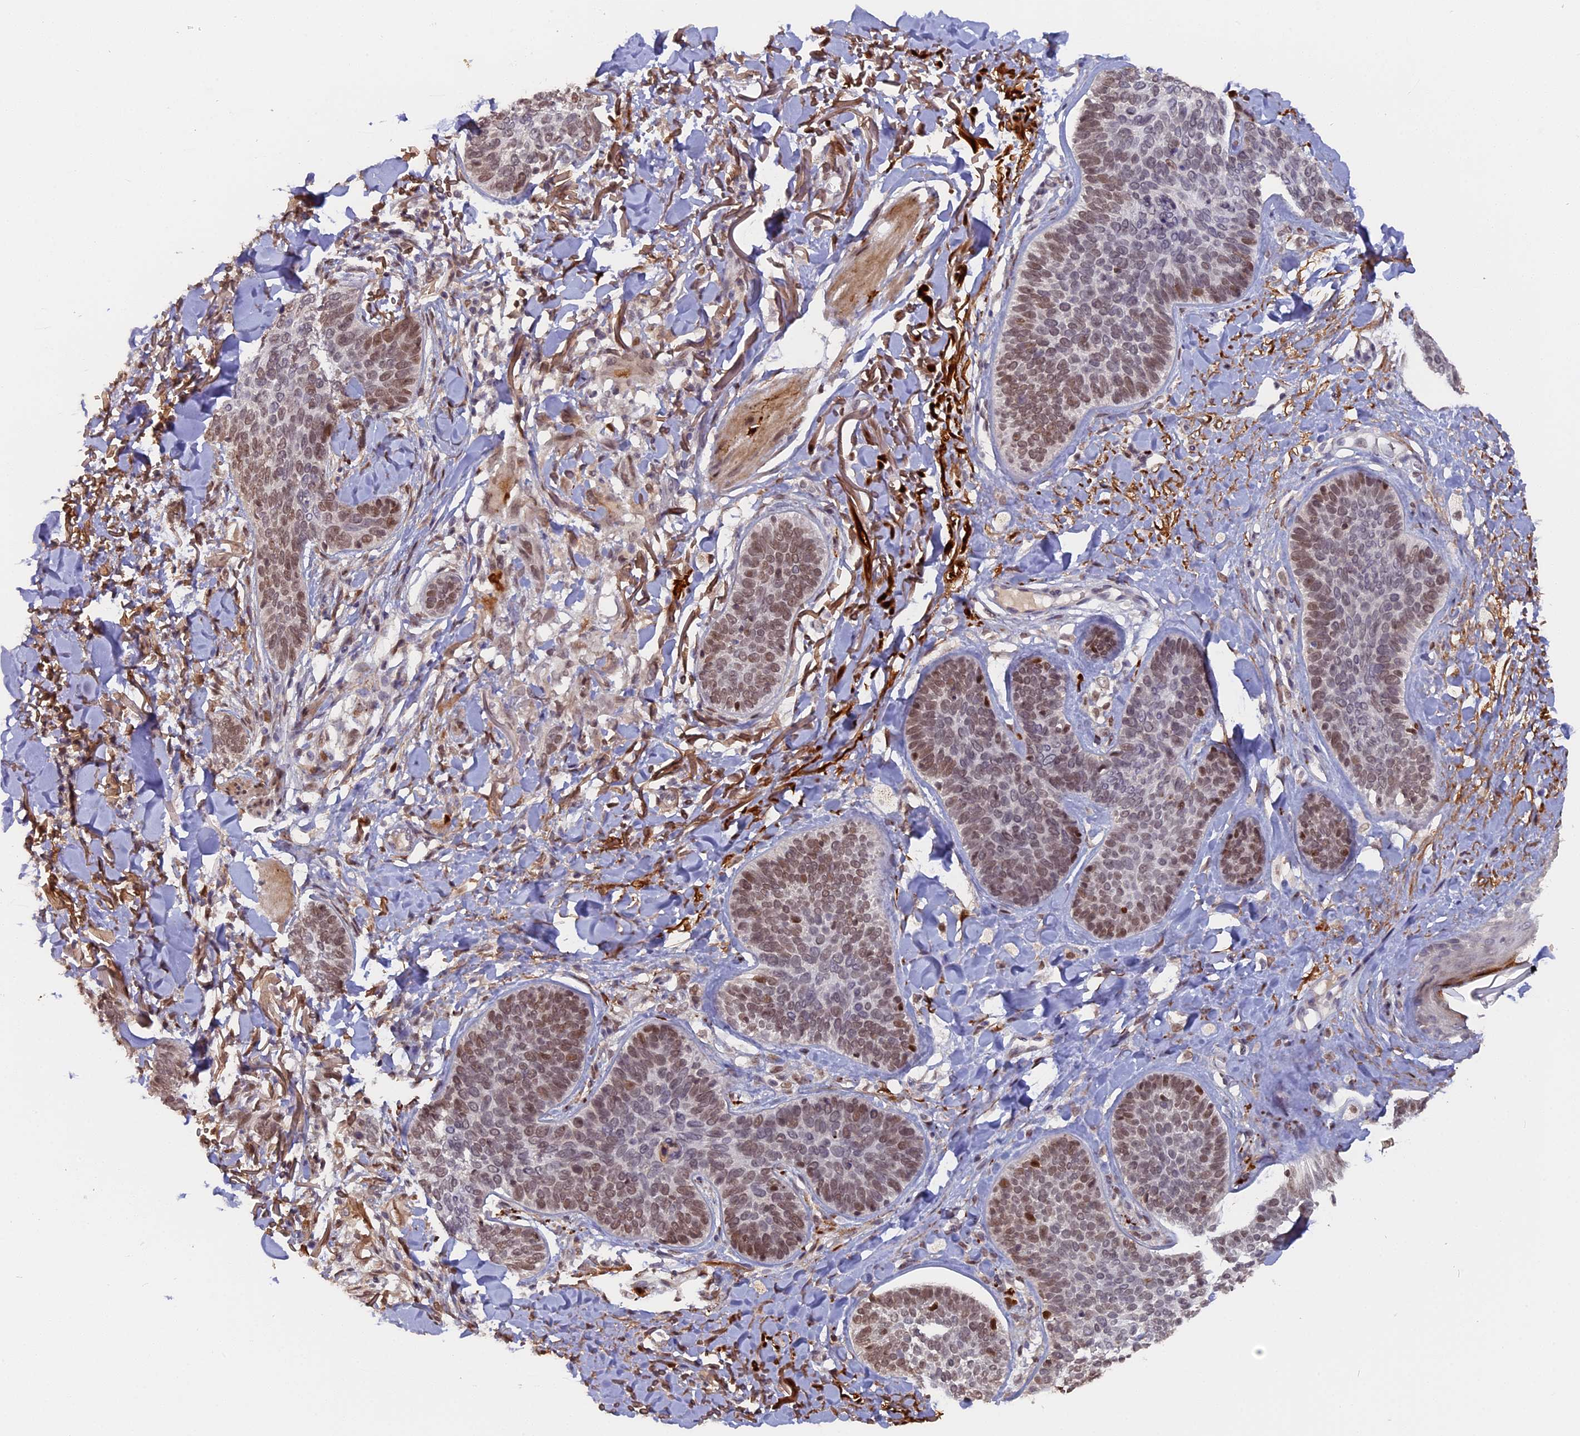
{"staining": {"intensity": "moderate", "quantity": ">75%", "location": "nuclear"}, "tissue": "skin cancer", "cell_type": "Tumor cells", "image_type": "cancer", "snomed": [{"axis": "morphology", "description": "Basal cell carcinoma"}, {"axis": "topography", "description": "Skin"}], "caption": "Skin basal cell carcinoma stained with DAB immunohistochemistry (IHC) reveals medium levels of moderate nuclear staining in approximately >75% of tumor cells. (Brightfield microscopy of DAB IHC at high magnification).", "gene": "PYGO1", "patient": {"sex": "male", "age": 85}}